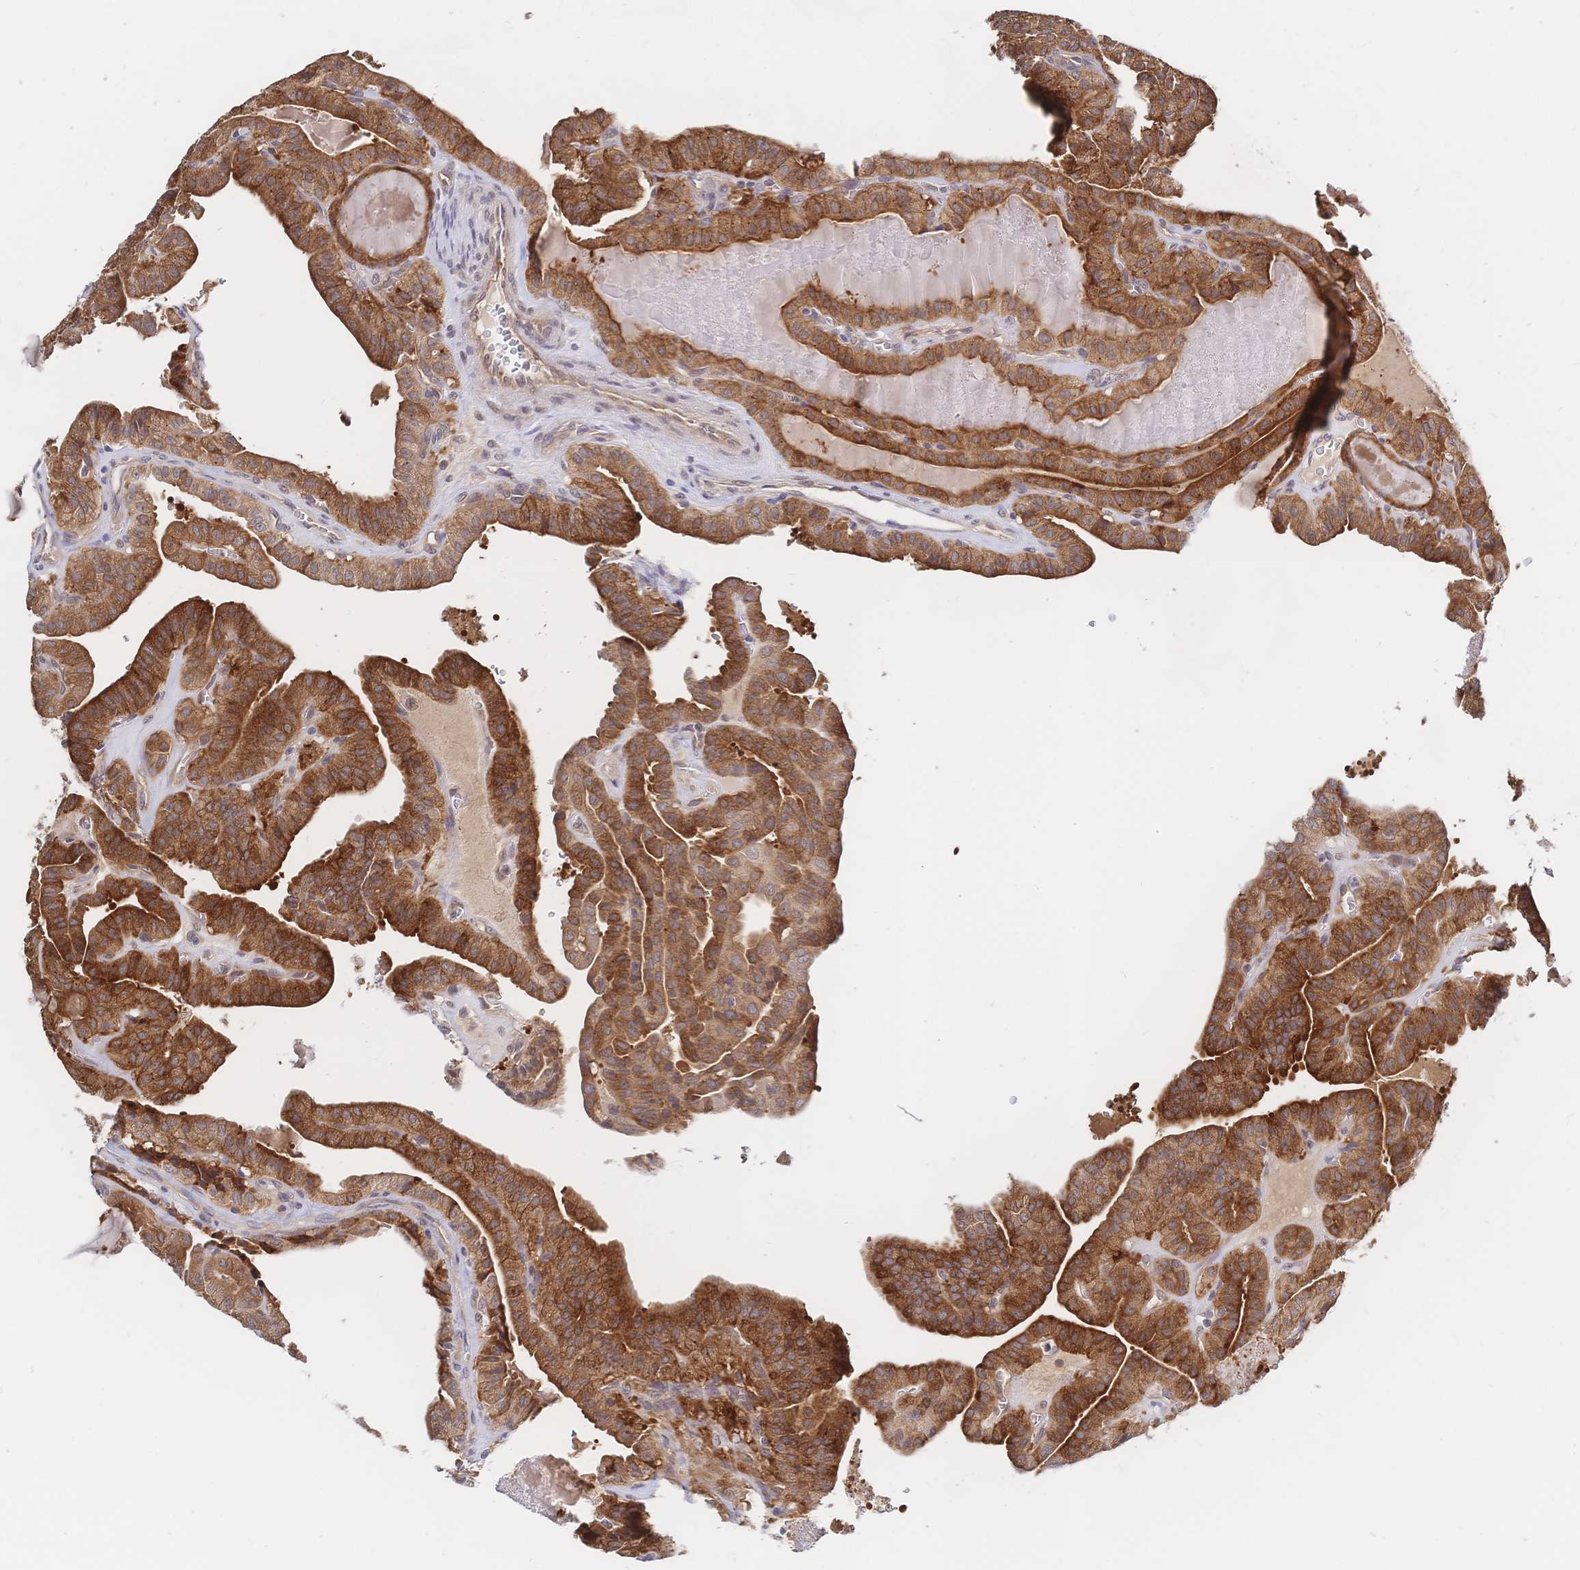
{"staining": {"intensity": "strong", "quantity": ">75%", "location": "cytoplasmic/membranous"}, "tissue": "thyroid cancer", "cell_type": "Tumor cells", "image_type": "cancer", "snomed": [{"axis": "morphology", "description": "Papillary adenocarcinoma, NOS"}, {"axis": "topography", "description": "Thyroid gland"}], "caption": "There is high levels of strong cytoplasmic/membranous expression in tumor cells of papillary adenocarcinoma (thyroid), as demonstrated by immunohistochemical staining (brown color).", "gene": "LMO4", "patient": {"sex": "male", "age": 52}}